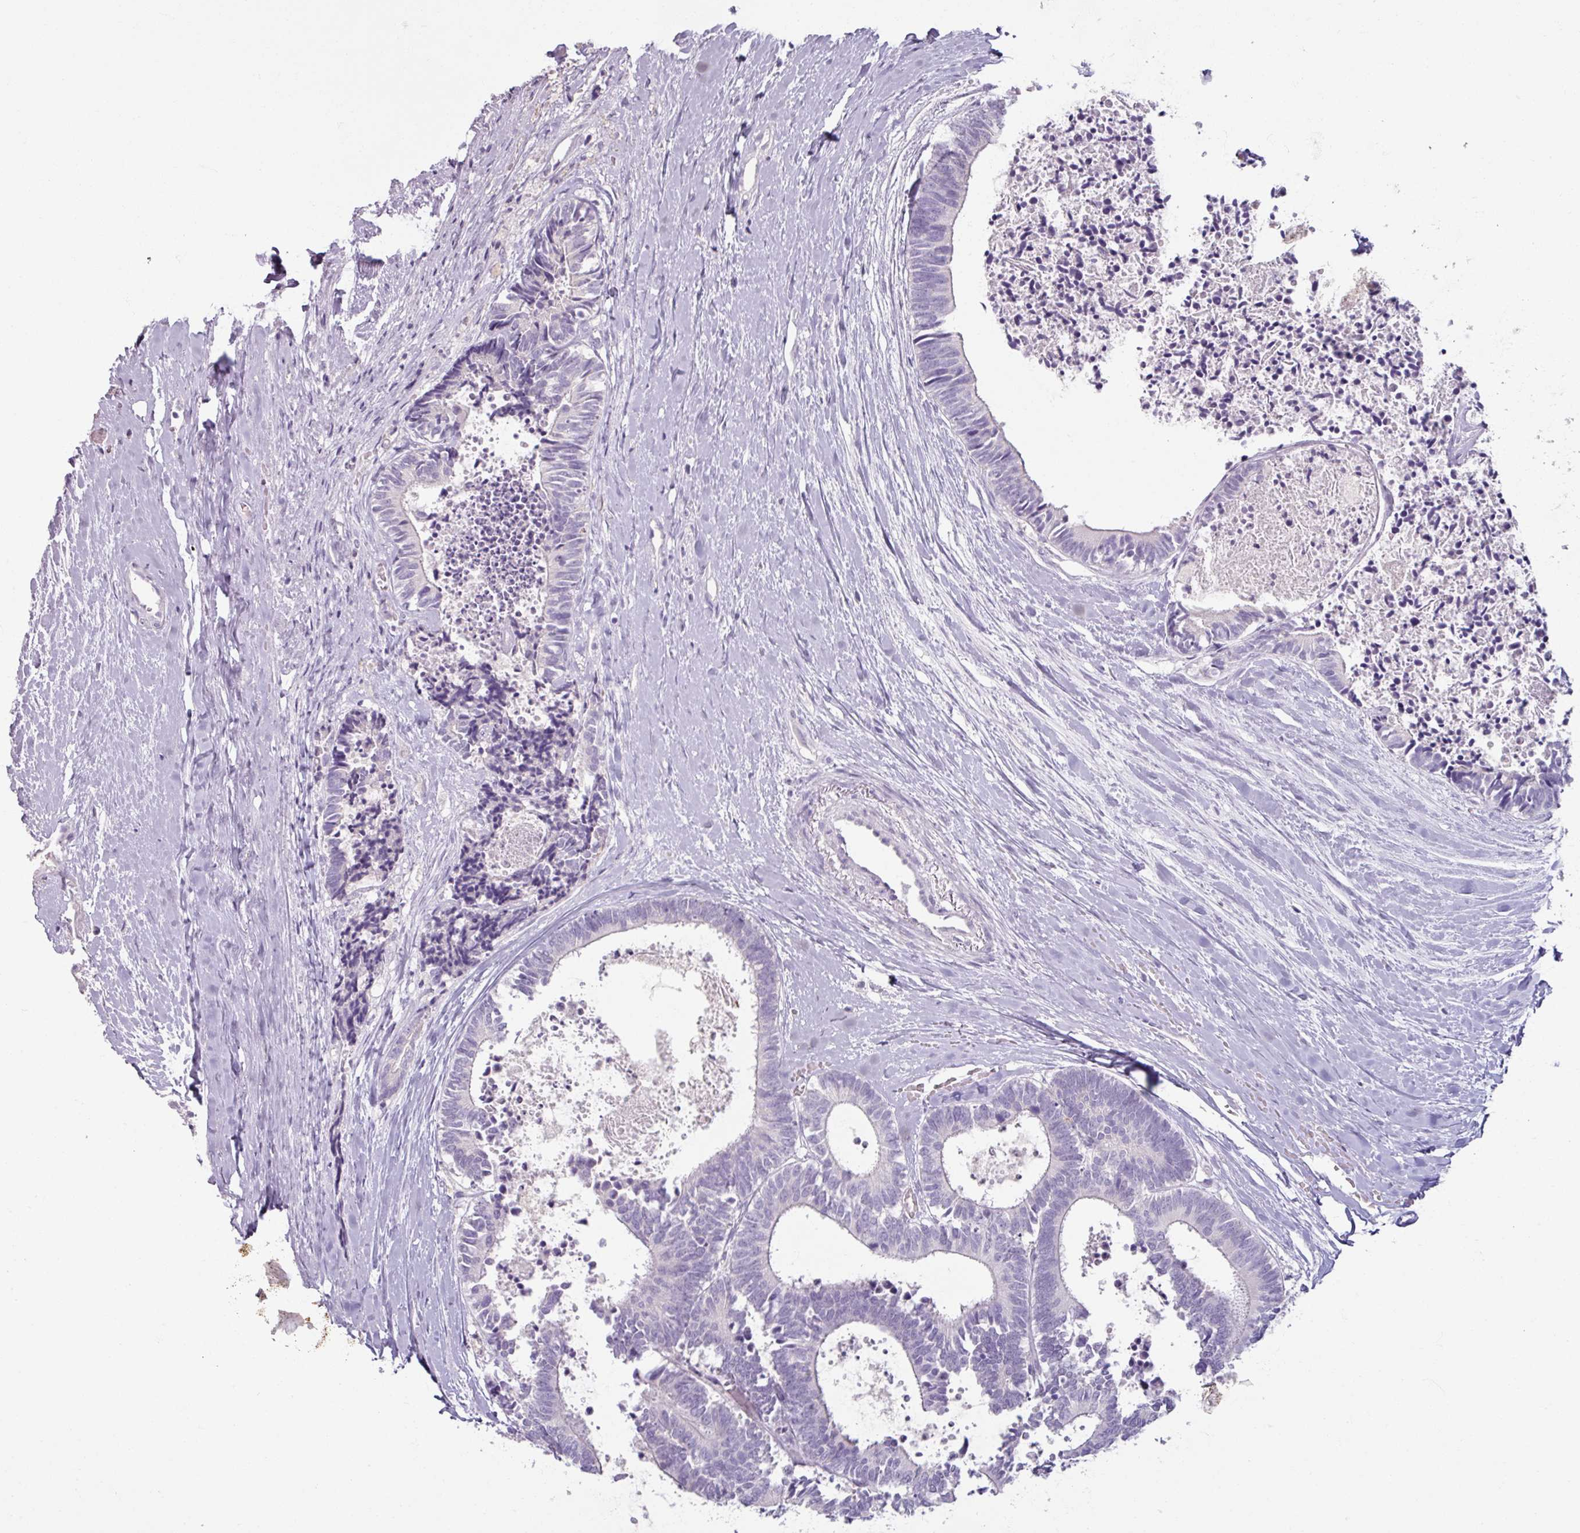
{"staining": {"intensity": "negative", "quantity": "none", "location": "none"}, "tissue": "colorectal cancer", "cell_type": "Tumor cells", "image_type": "cancer", "snomed": [{"axis": "morphology", "description": "Adenocarcinoma, NOS"}, {"axis": "topography", "description": "Colon"}, {"axis": "topography", "description": "Rectum"}], "caption": "Histopathology image shows no significant protein staining in tumor cells of colorectal cancer. (Stains: DAB immunohistochemistry (IHC) with hematoxylin counter stain, Microscopy: brightfield microscopy at high magnification).", "gene": "SLC27A5", "patient": {"sex": "male", "age": 57}}